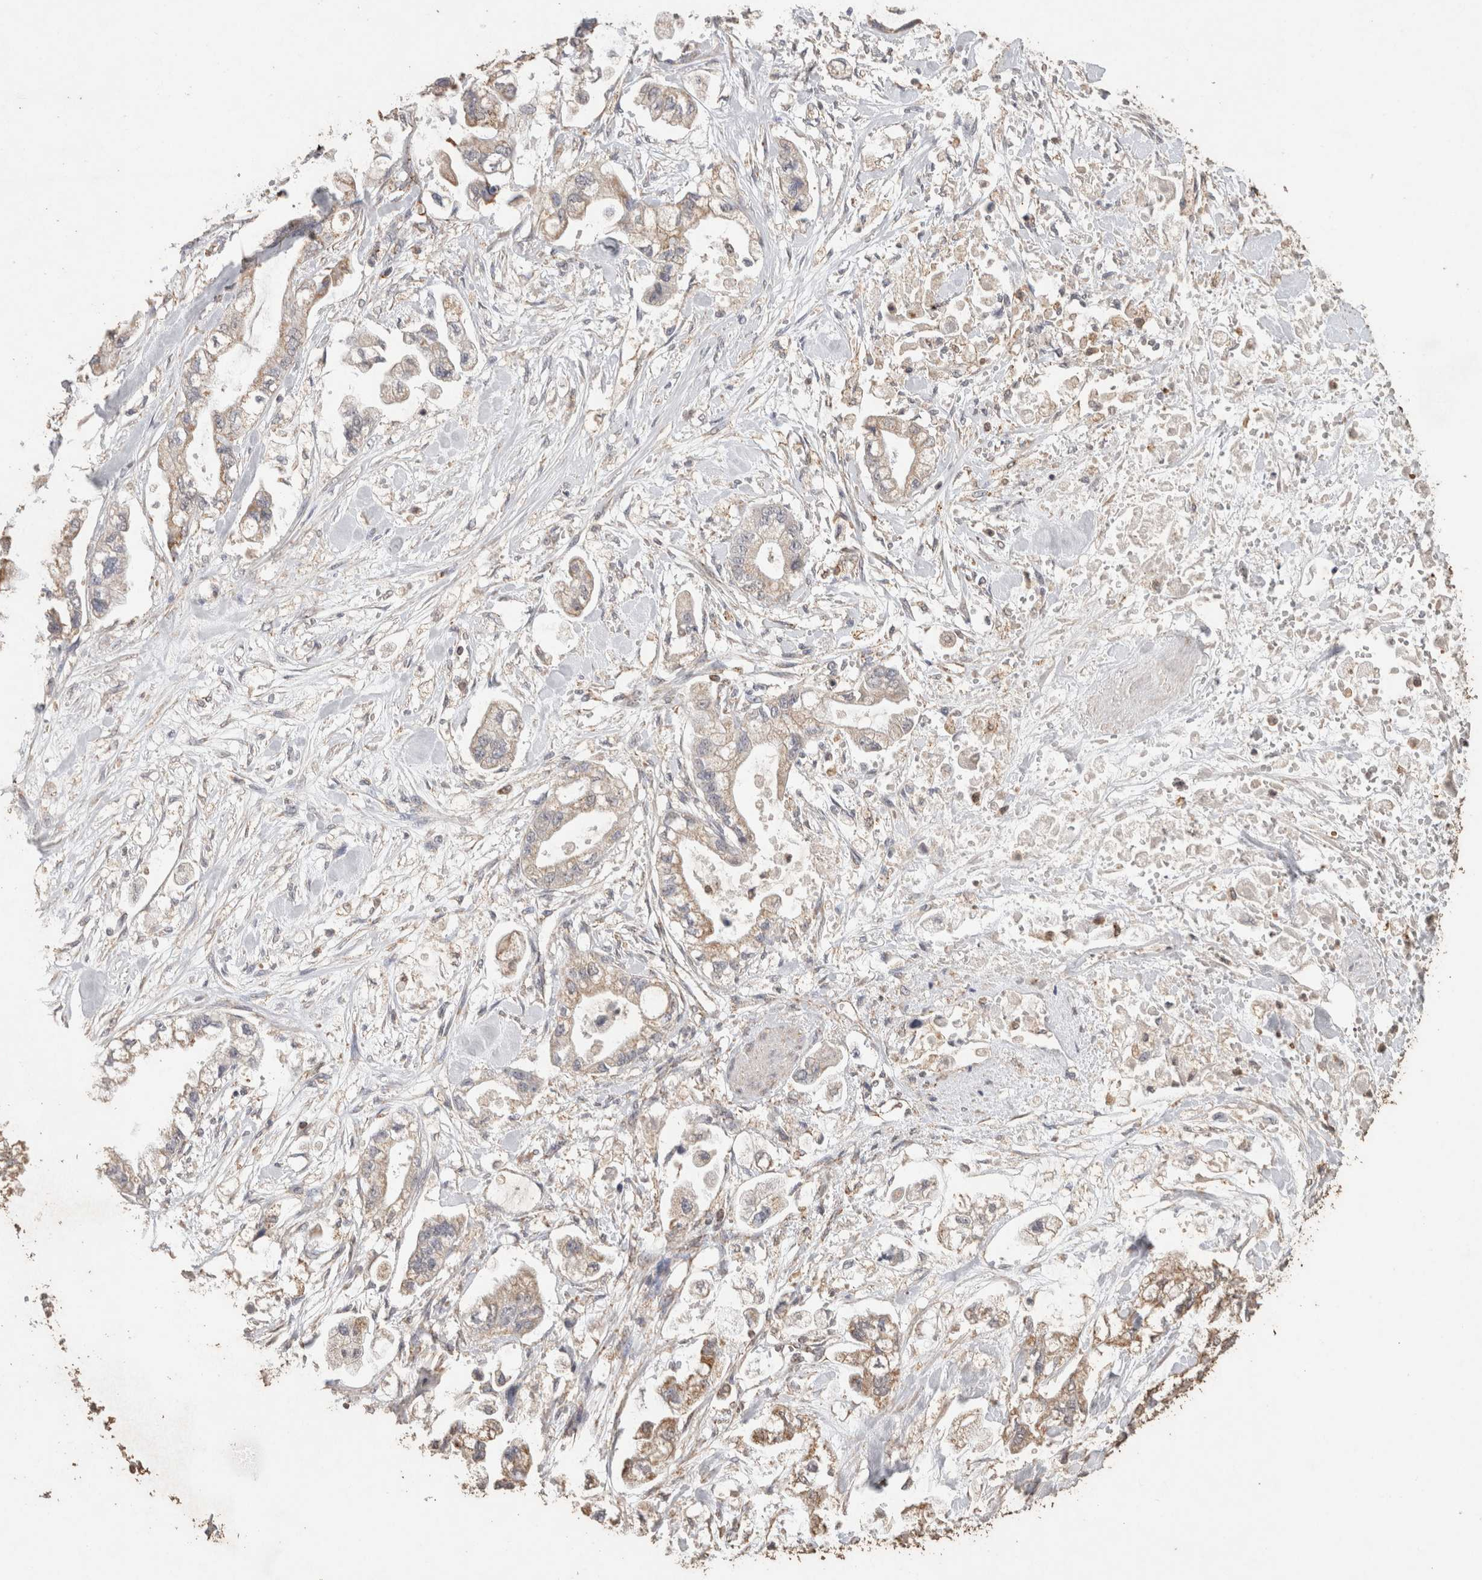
{"staining": {"intensity": "weak", "quantity": ">75%", "location": "cytoplasmic/membranous"}, "tissue": "stomach cancer", "cell_type": "Tumor cells", "image_type": "cancer", "snomed": [{"axis": "morphology", "description": "Normal tissue, NOS"}, {"axis": "morphology", "description": "Adenocarcinoma, NOS"}, {"axis": "topography", "description": "Stomach"}], "caption": "Human stomach adenocarcinoma stained for a protein (brown) demonstrates weak cytoplasmic/membranous positive expression in about >75% of tumor cells.", "gene": "ACADM", "patient": {"sex": "male", "age": 62}}